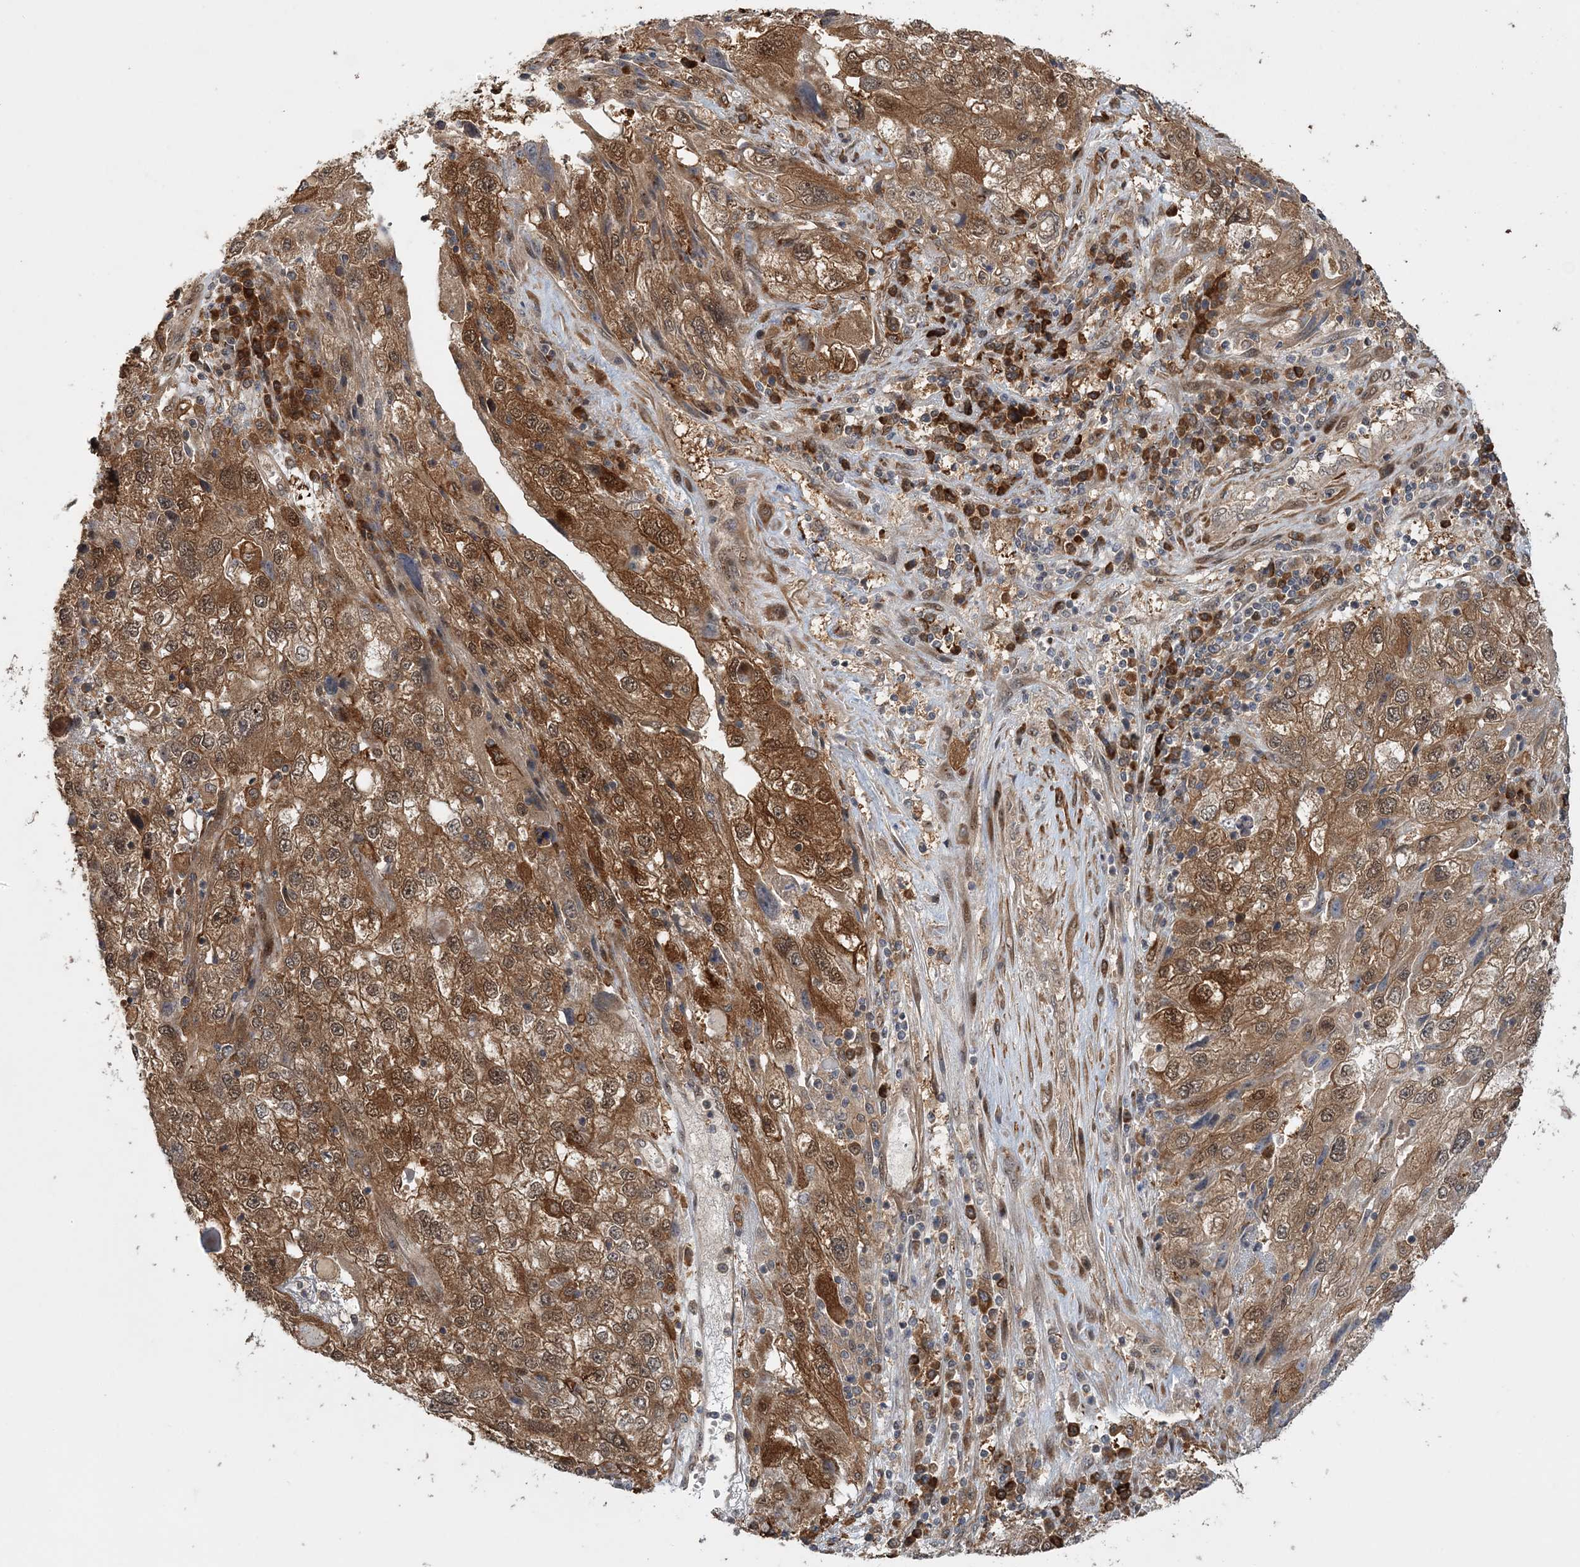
{"staining": {"intensity": "moderate", "quantity": ">75%", "location": "cytoplasmic/membranous,nuclear"}, "tissue": "endometrial cancer", "cell_type": "Tumor cells", "image_type": "cancer", "snomed": [{"axis": "morphology", "description": "Adenocarcinoma, NOS"}, {"axis": "topography", "description": "Endometrium"}], "caption": "About >75% of tumor cells in endometrial cancer reveal moderate cytoplasmic/membranous and nuclear protein expression as visualized by brown immunohistochemical staining.", "gene": "UBTD2", "patient": {"sex": "female", "age": 49}}